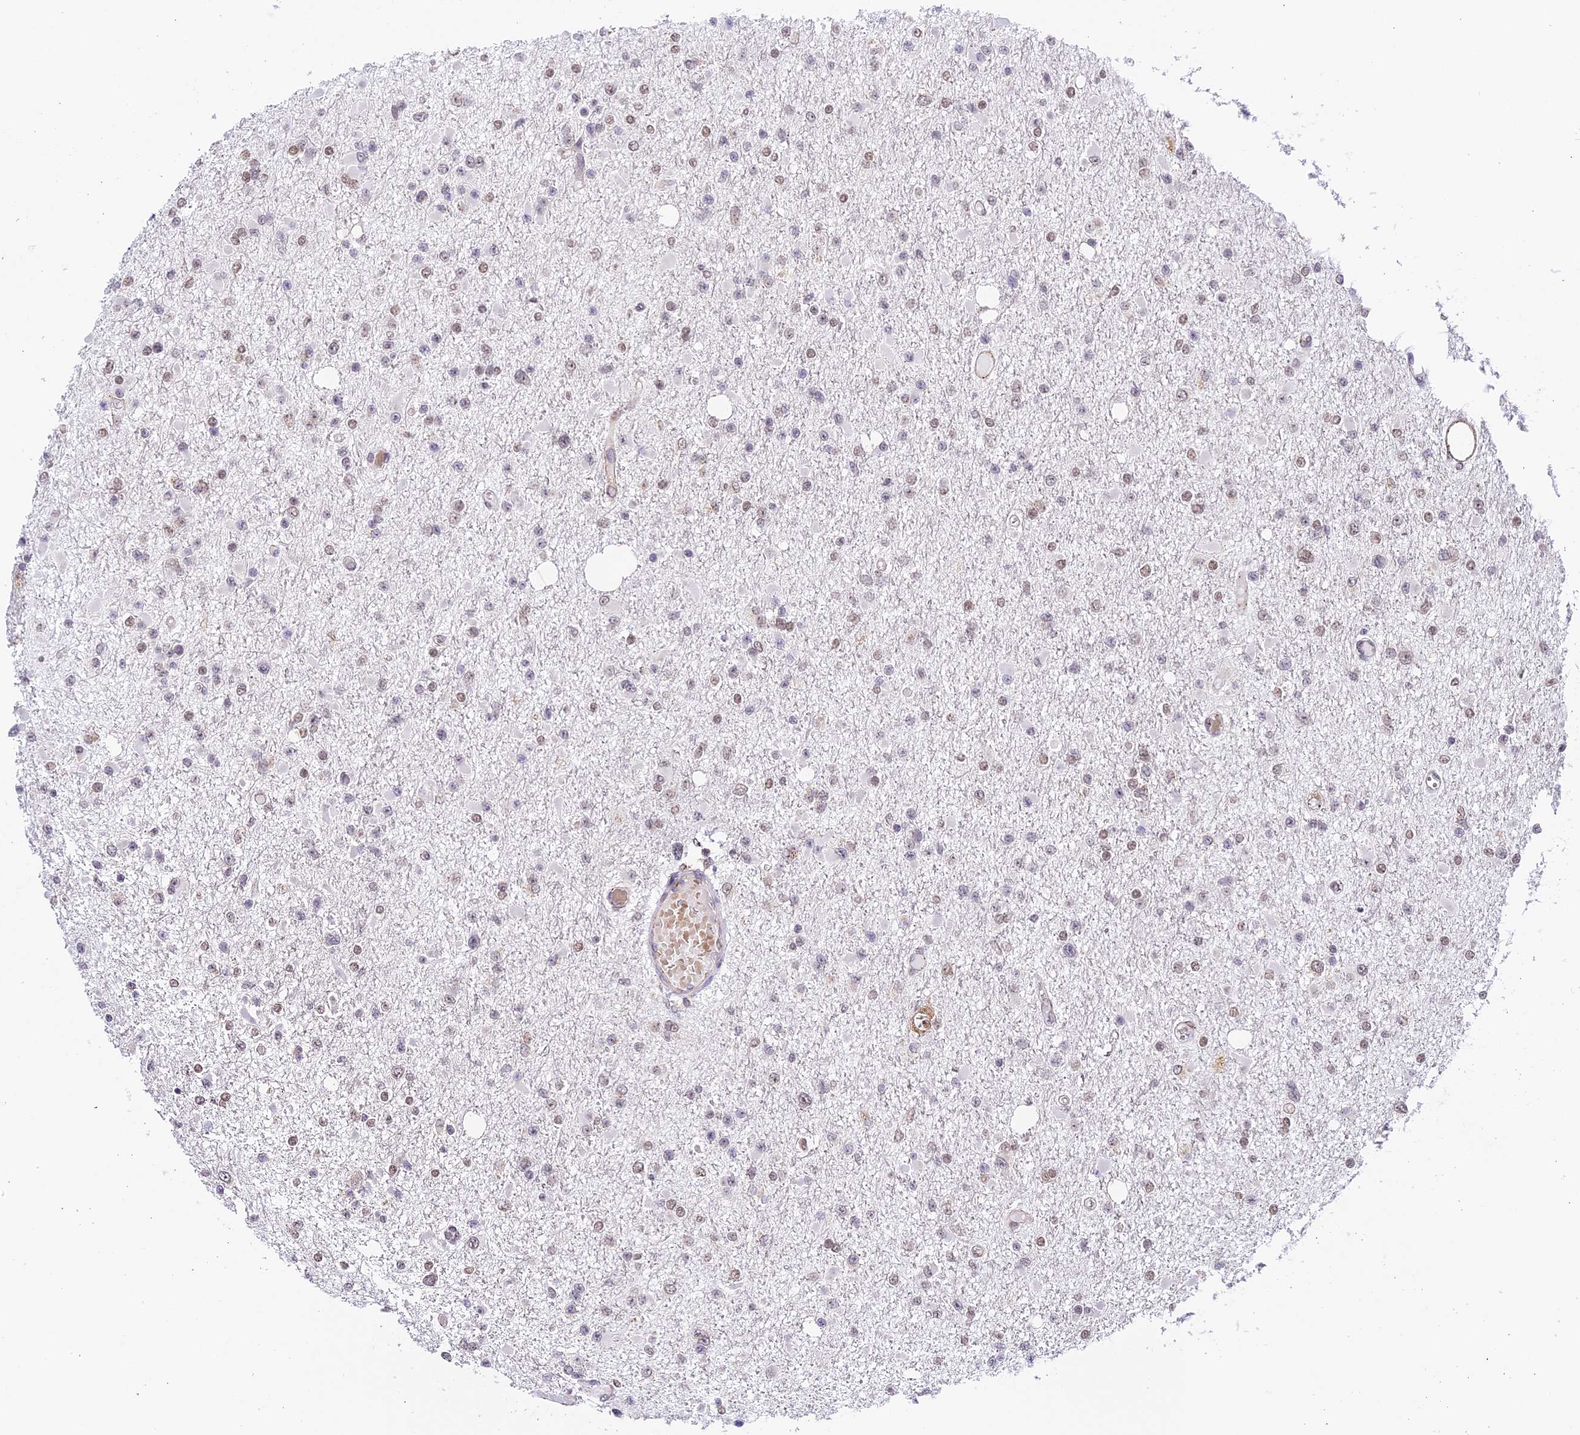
{"staining": {"intensity": "weak", "quantity": "25%-75%", "location": "nuclear"}, "tissue": "glioma", "cell_type": "Tumor cells", "image_type": "cancer", "snomed": [{"axis": "morphology", "description": "Glioma, malignant, Low grade"}, {"axis": "topography", "description": "Brain"}], "caption": "DAB immunohistochemical staining of human glioma demonstrates weak nuclear protein expression in about 25%-75% of tumor cells.", "gene": "HEATR5B", "patient": {"sex": "female", "age": 22}}